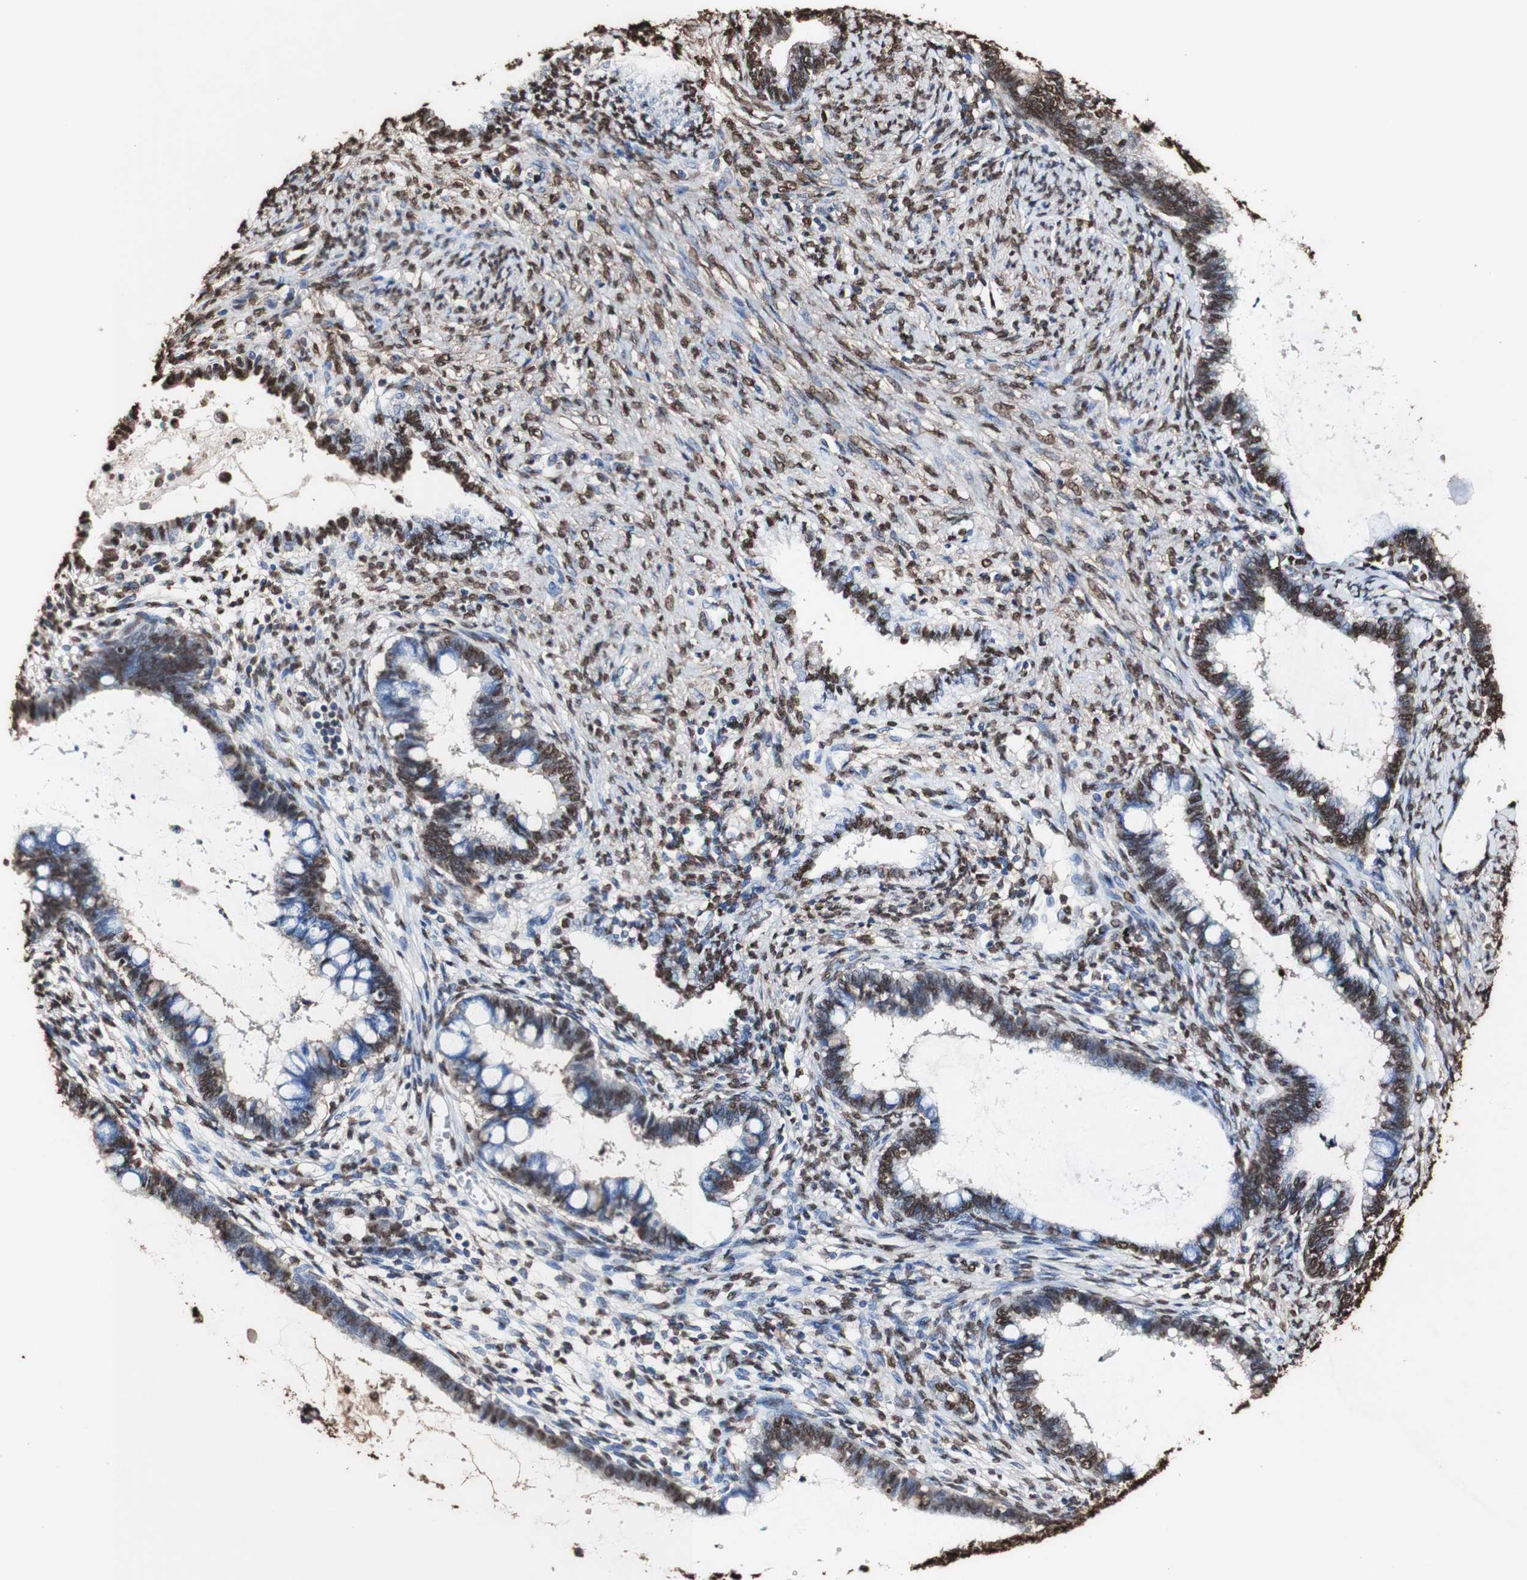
{"staining": {"intensity": "strong", "quantity": "25%-75%", "location": "cytoplasmic/membranous,nuclear"}, "tissue": "cervical cancer", "cell_type": "Tumor cells", "image_type": "cancer", "snomed": [{"axis": "morphology", "description": "Adenocarcinoma, NOS"}, {"axis": "topography", "description": "Cervix"}], "caption": "Immunohistochemistry micrograph of human adenocarcinoma (cervical) stained for a protein (brown), which displays high levels of strong cytoplasmic/membranous and nuclear positivity in about 25%-75% of tumor cells.", "gene": "PIDD1", "patient": {"sex": "female", "age": 44}}